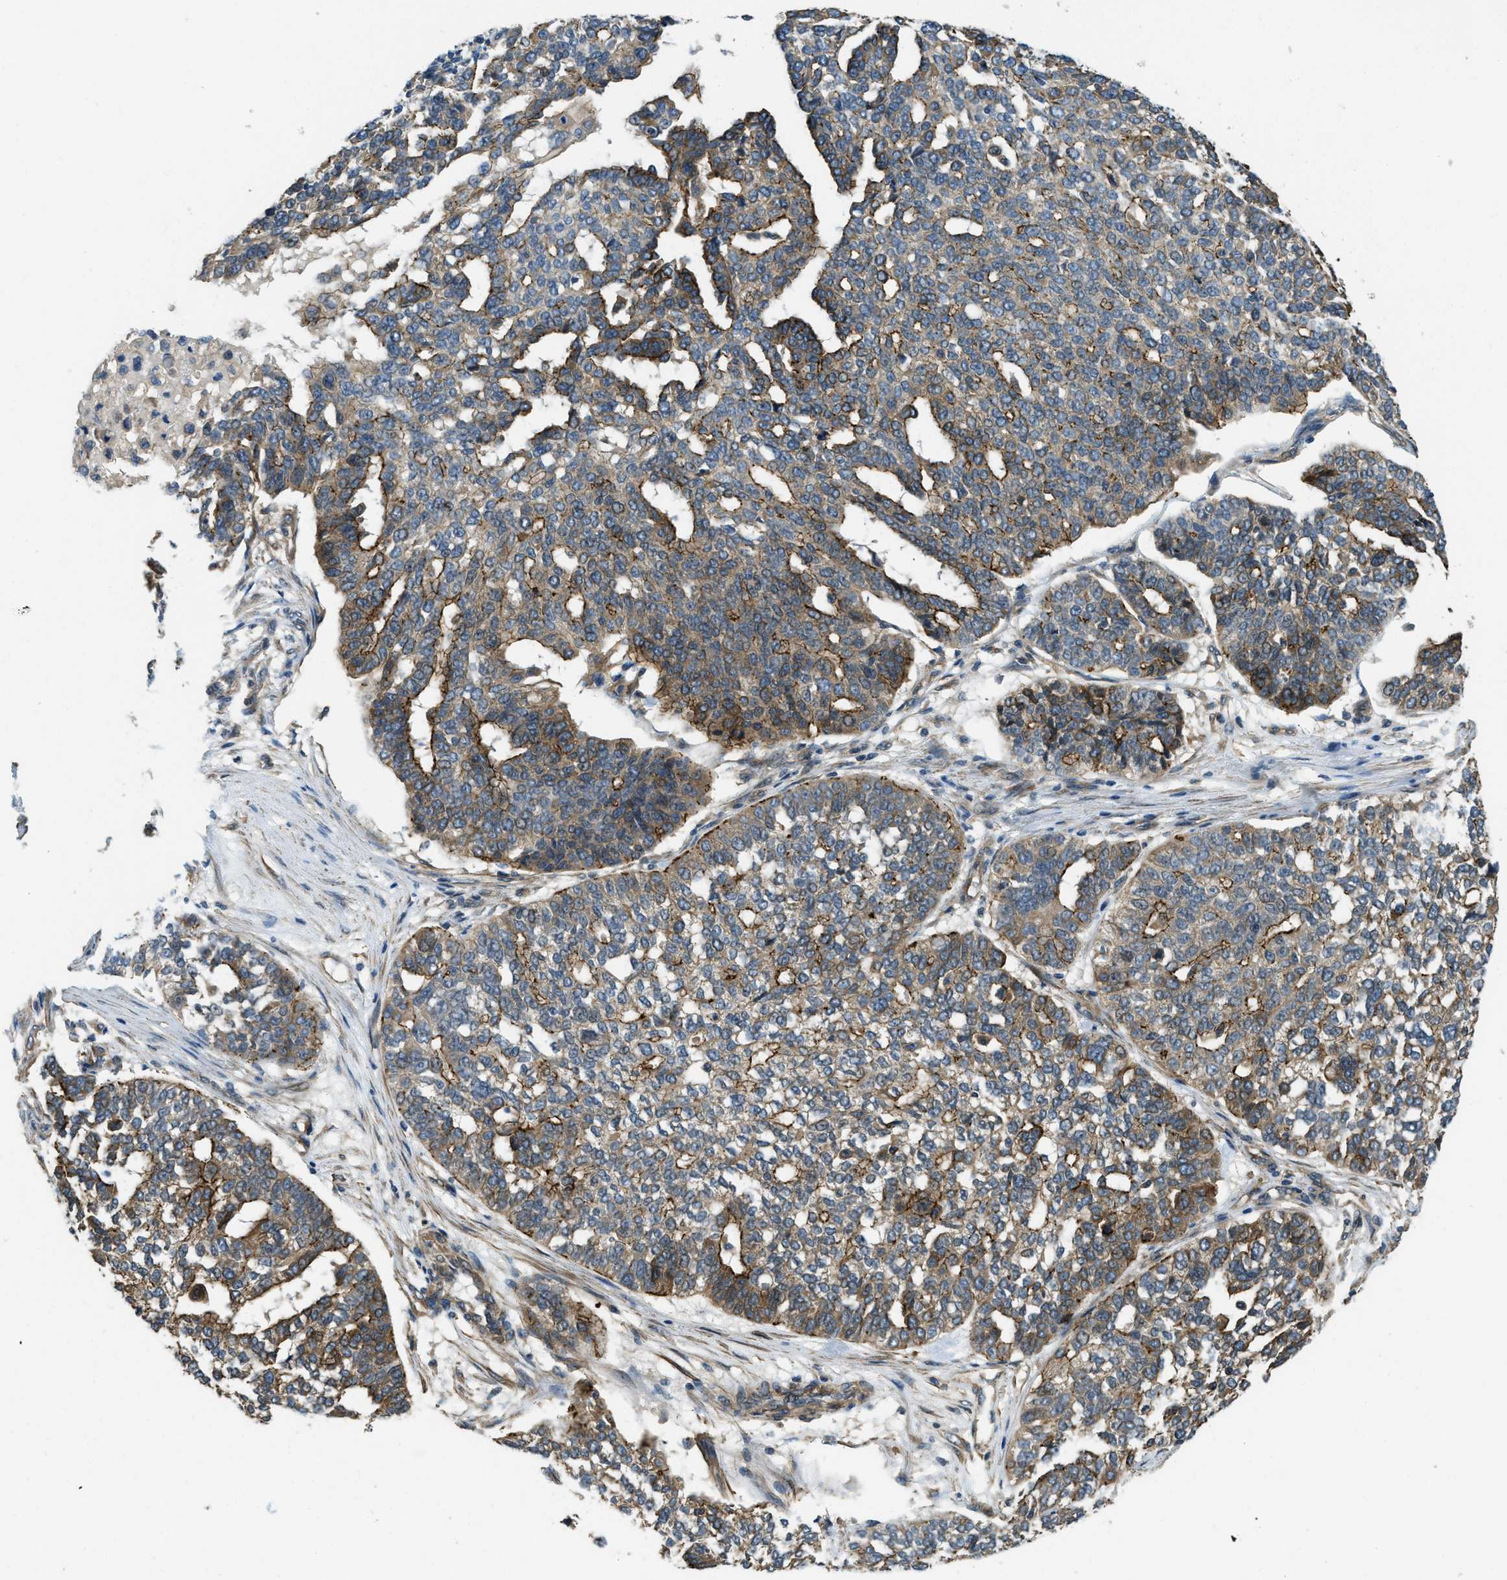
{"staining": {"intensity": "moderate", "quantity": "25%-75%", "location": "cytoplasmic/membranous"}, "tissue": "ovarian cancer", "cell_type": "Tumor cells", "image_type": "cancer", "snomed": [{"axis": "morphology", "description": "Cystadenocarcinoma, serous, NOS"}, {"axis": "topography", "description": "Ovary"}], "caption": "This photomicrograph shows ovarian cancer stained with IHC to label a protein in brown. The cytoplasmic/membranous of tumor cells show moderate positivity for the protein. Nuclei are counter-stained blue.", "gene": "CGN", "patient": {"sex": "female", "age": 59}}